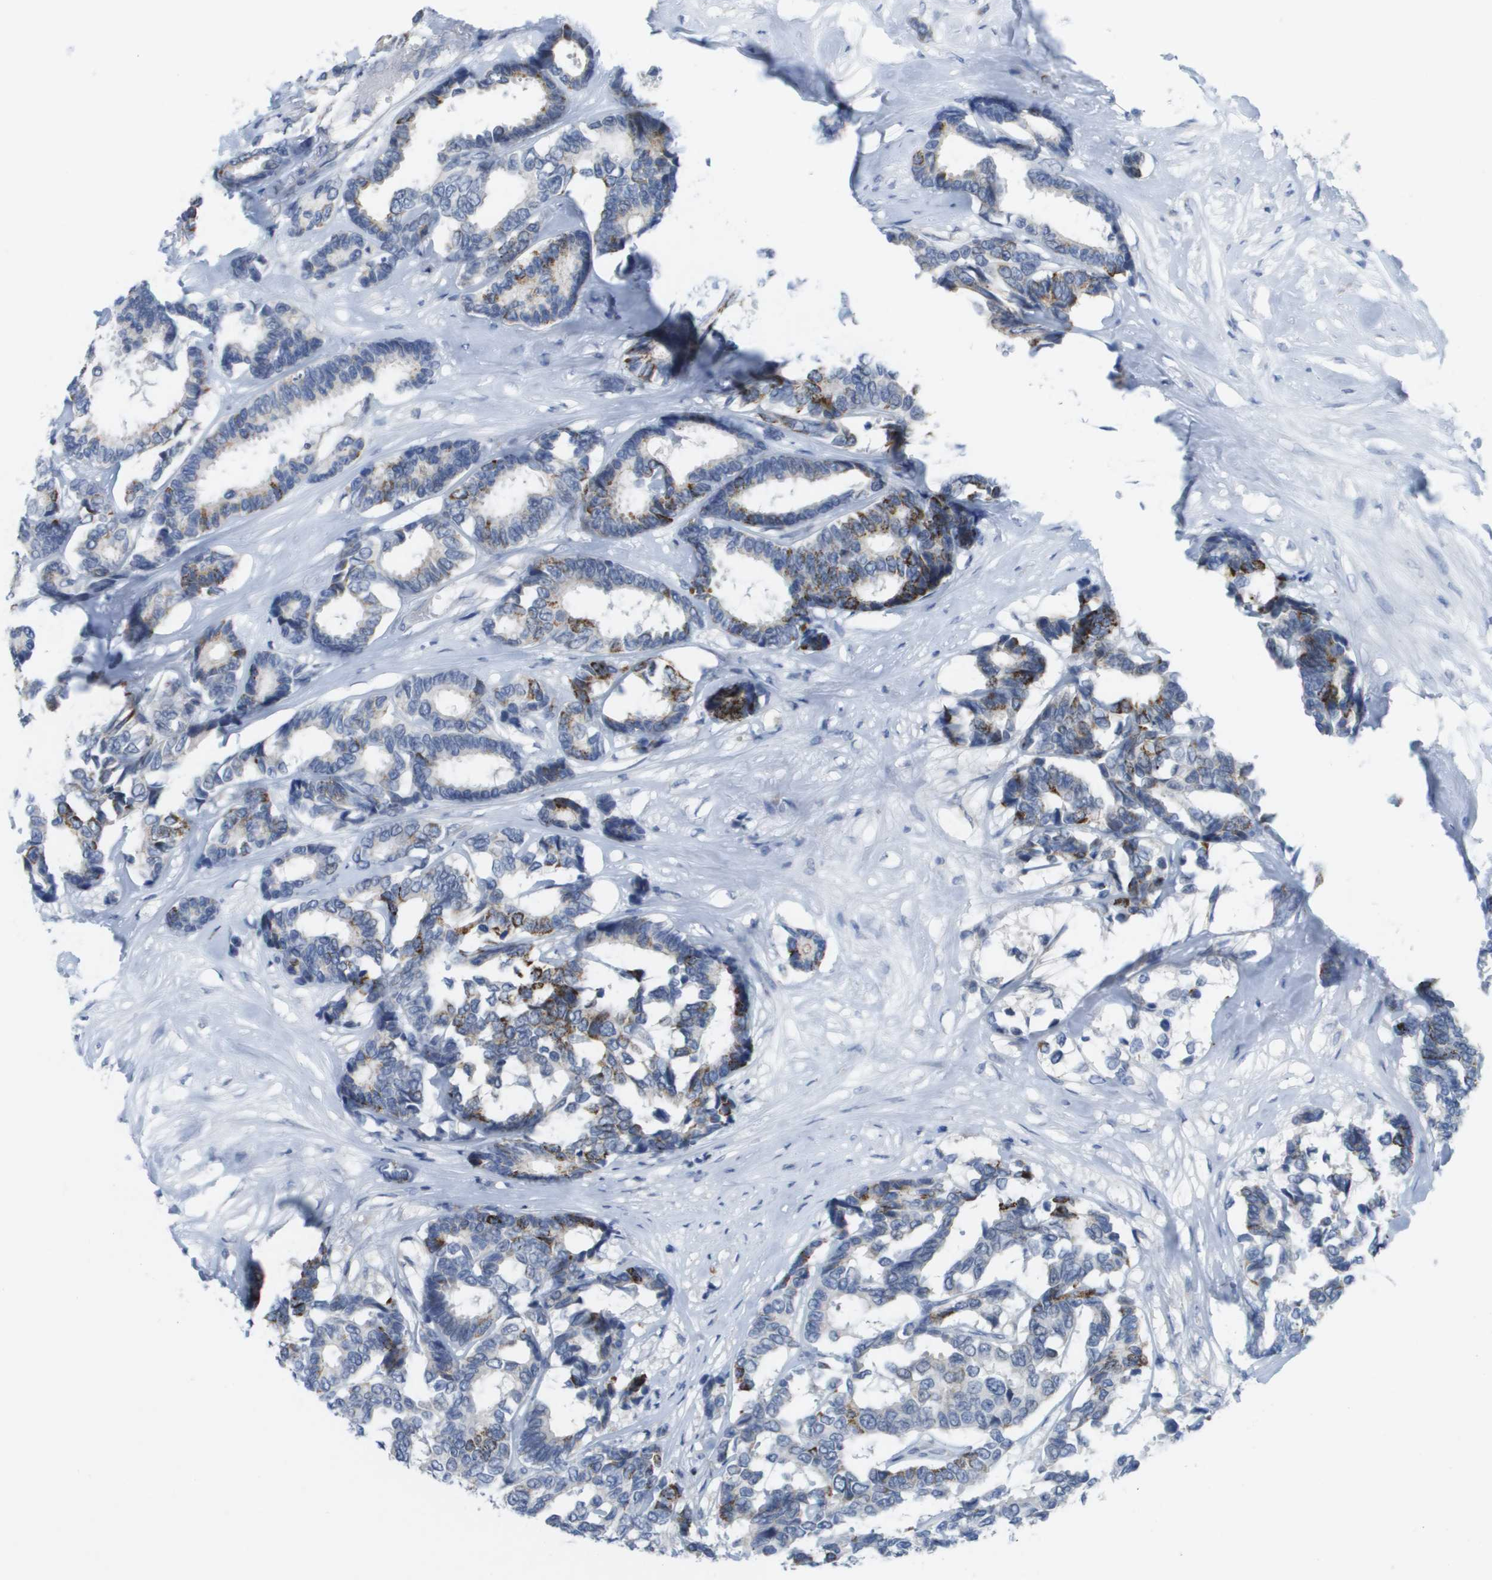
{"staining": {"intensity": "strong", "quantity": "<25%", "location": "cytoplasmic/membranous"}, "tissue": "breast cancer", "cell_type": "Tumor cells", "image_type": "cancer", "snomed": [{"axis": "morphology", "description": "Duct carcinoma"}, {"axis": "topography", "description": "Breast"}], "caption": "Immunohistochemistry (IHC) image of neoplastic tissue: breast cancer (intraductal carcinoma) stained using immunohistochemistry (IHC) reveals medium levels of strong protein expression localized specifically in the cytoplasmic/membranous of tumor cells, appearing as a cytoplasmic/membranous brown color.", "gene": "PDE4A", "patient": {"sex": "female", "age": 87}}